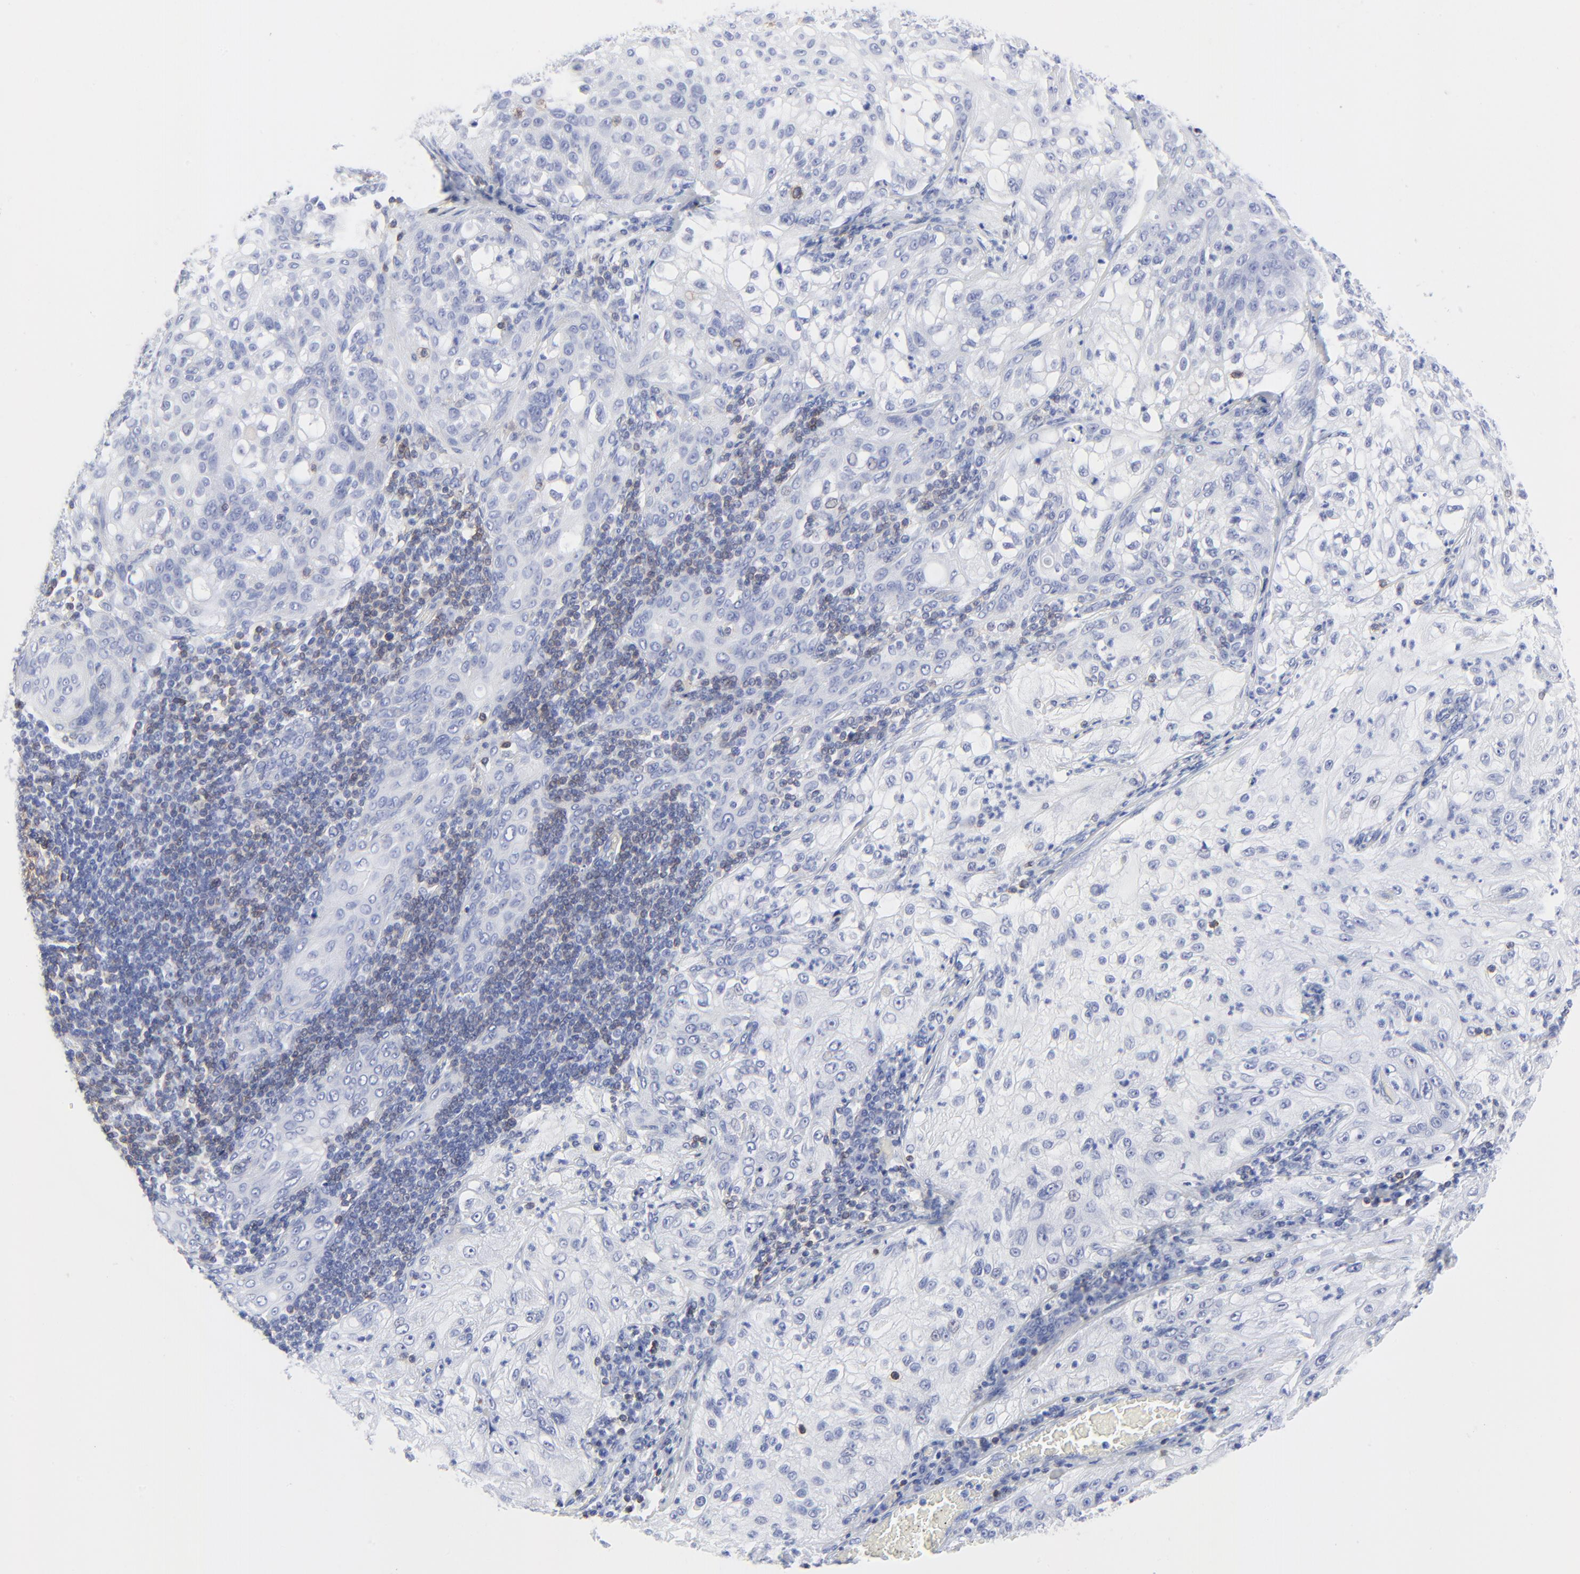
{"staining": {"intensity": "negative", "quantity": "none", "location": "none"}, "tissue": "lung cancer", "cell_type": "Tumor cells", "image_type": "cancer", "snomed": [{"axis": "morphology", "description": "Inflammation, NOS"}, {"axis": "morphology", "description": "Squamous cell carcinoma, NOS"}, {"axis": "topography", "description": "Lymph node"}, {"axis": "topography", "description": "Soft tissue"}, {"axis": "topography", "description": "Lung"}], "caption": "The micrograph displays no significant positivity in tumor cells of lung cancer (squamous cell carcinoma).", "gene": "LCK", "patient": {"sex": "male", "age": 66}}